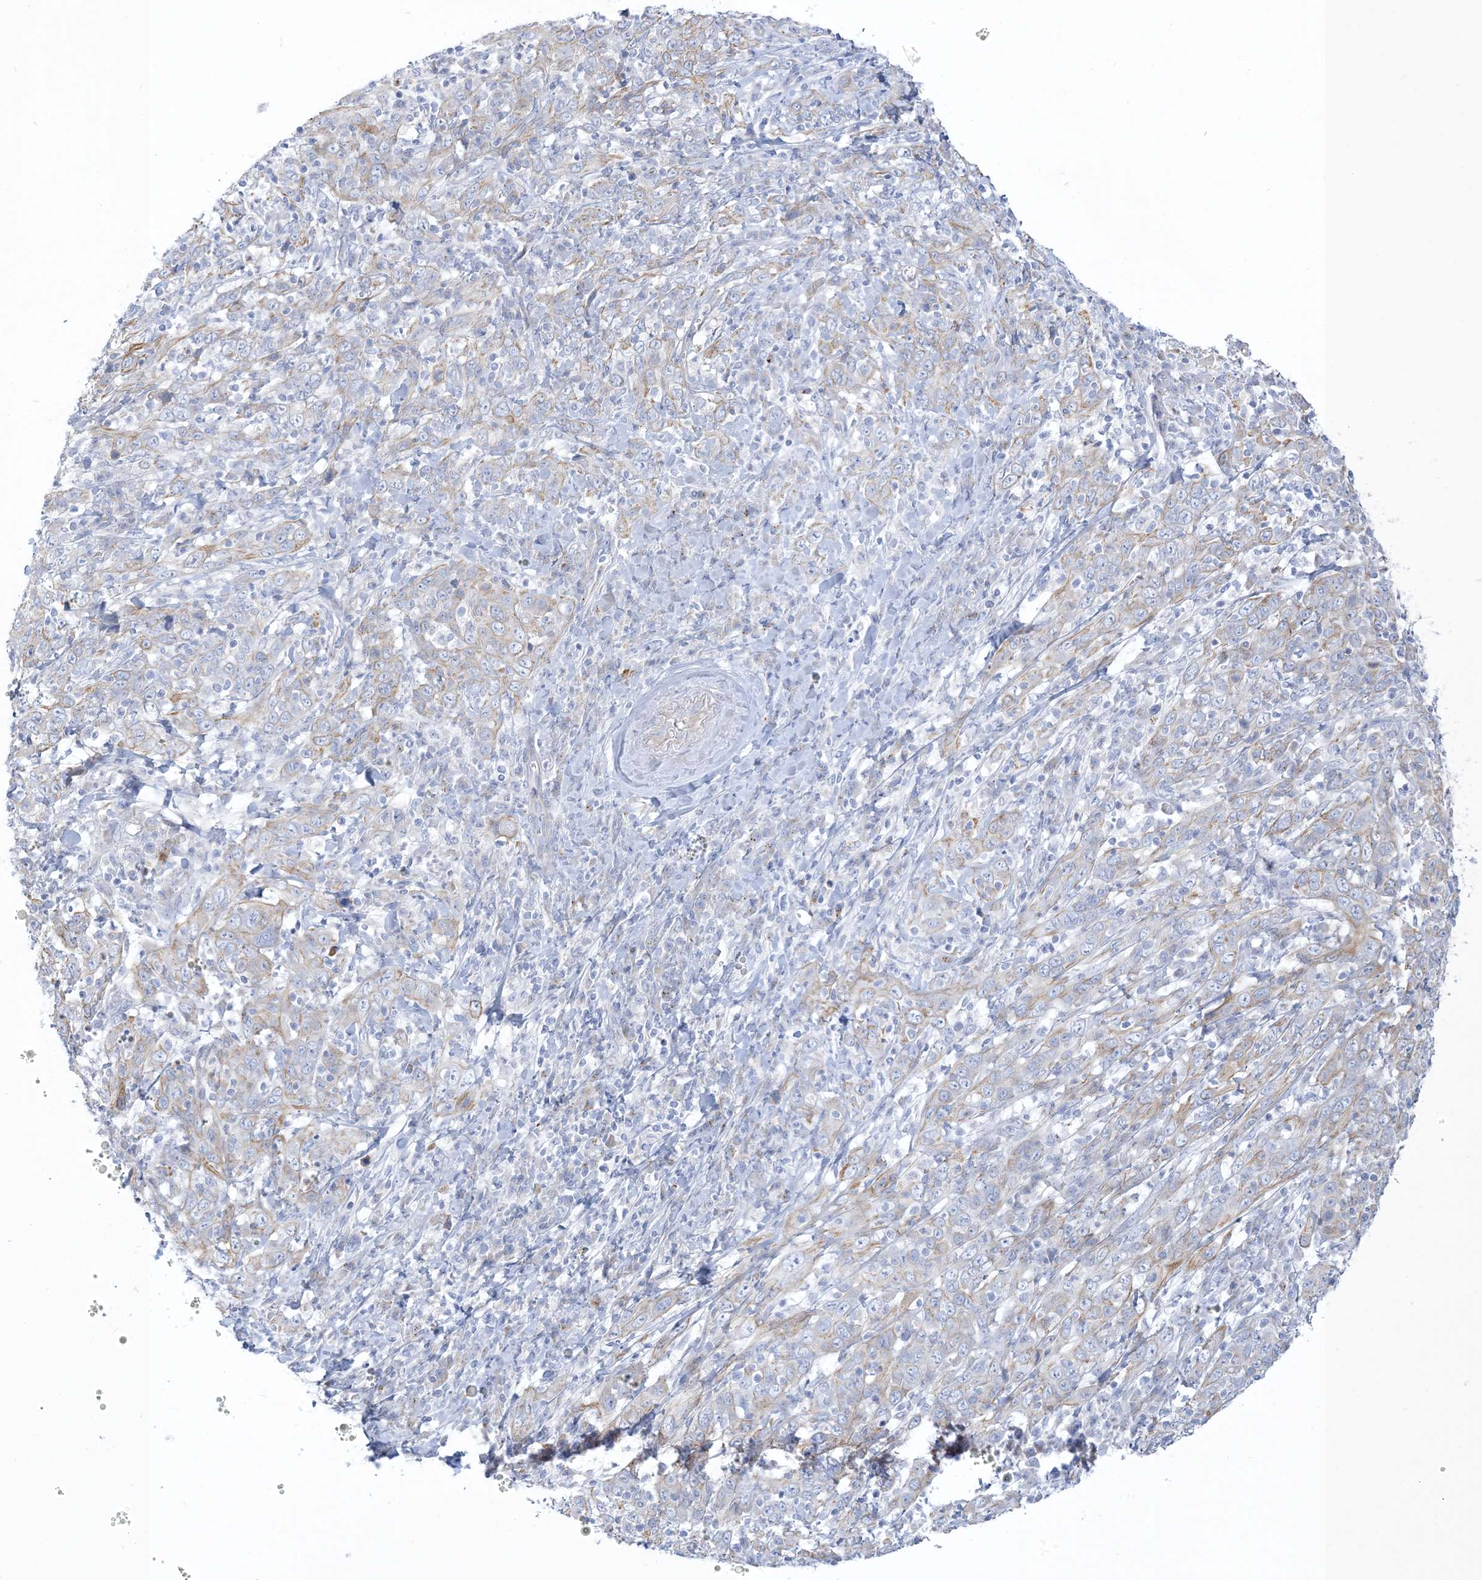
{"staining": {"intensity": "weak", "quantity": "<25%", "location": "cytoplasmic/membranous"}, "tissue": "cervical cancer", "cell_type": "Tumor cells", "image_type": "cancer", "snomed": [{"axis": "morphology", "description": "Squamous cell carcinoma, NOS"}, {"axis": "topography", "description": "Cervix"}], "caption": "Cervical cancer (squamous cell carcinoma) was stained to show a protein in brown. There is no significant staining in tumor cells.", "gene": "XIRP2", "patient": {"sex": "female", "age": 46}}